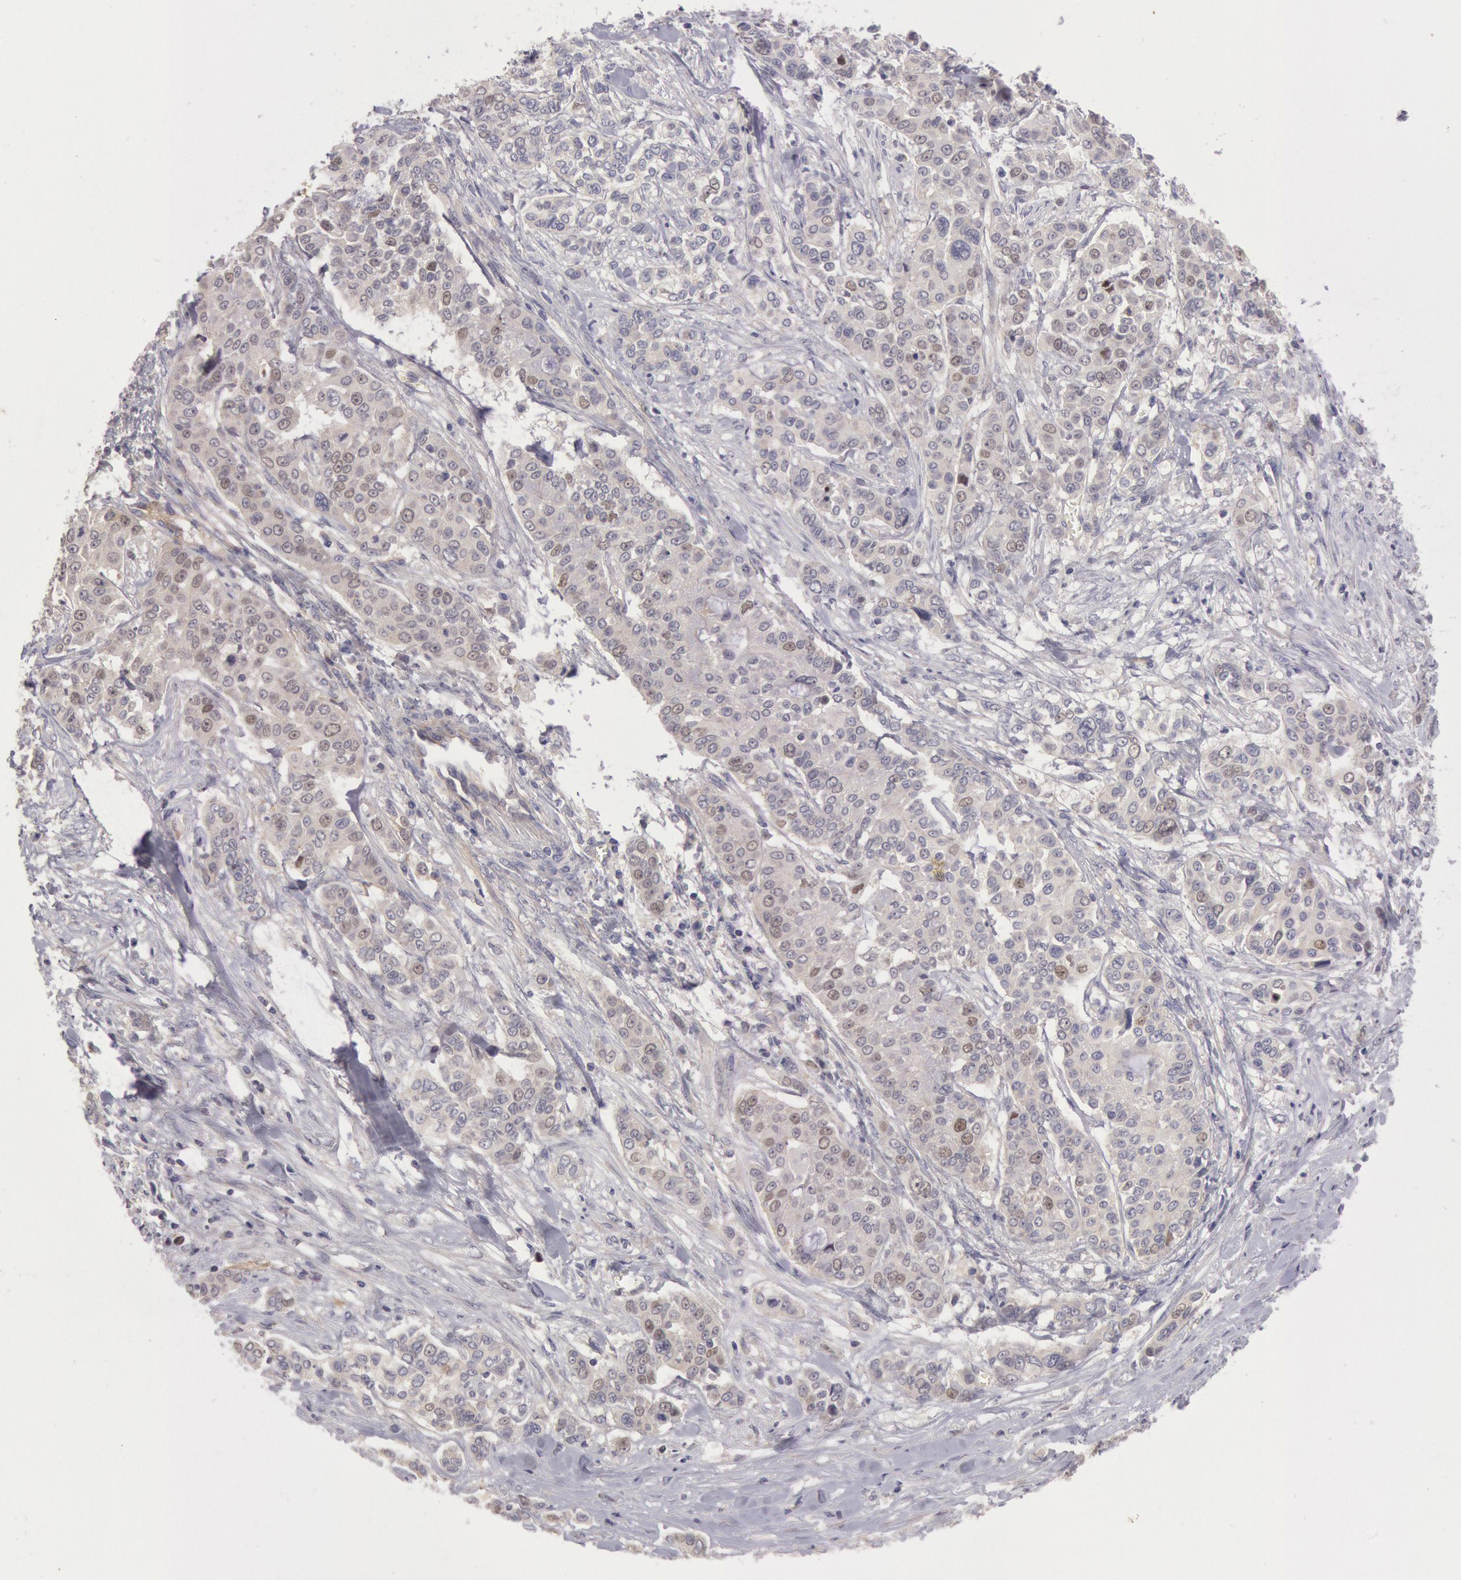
{"staining": {"intensity": "weak", "quantity": "<25%", "location": "nuclear"}, "tissue": "pancreatic cancer", "cell_type": "Tumor cells", "image_type": "cancer", "snomed": [{"axis": "morphology", "description": "Adenocarcinoma, NOS"}, {"axis": "topography", "description": "Pancreas"}], "caption": "The immunohistochemistry image has no significant expression in tumor cells of pancreatic adenocarcinoma tissue. (DAB immunohistochemistry (IHC) with hematoxylin counter stain).", "gene": "AMOTL1", "patient": {"sex": "female", "age": 52}}